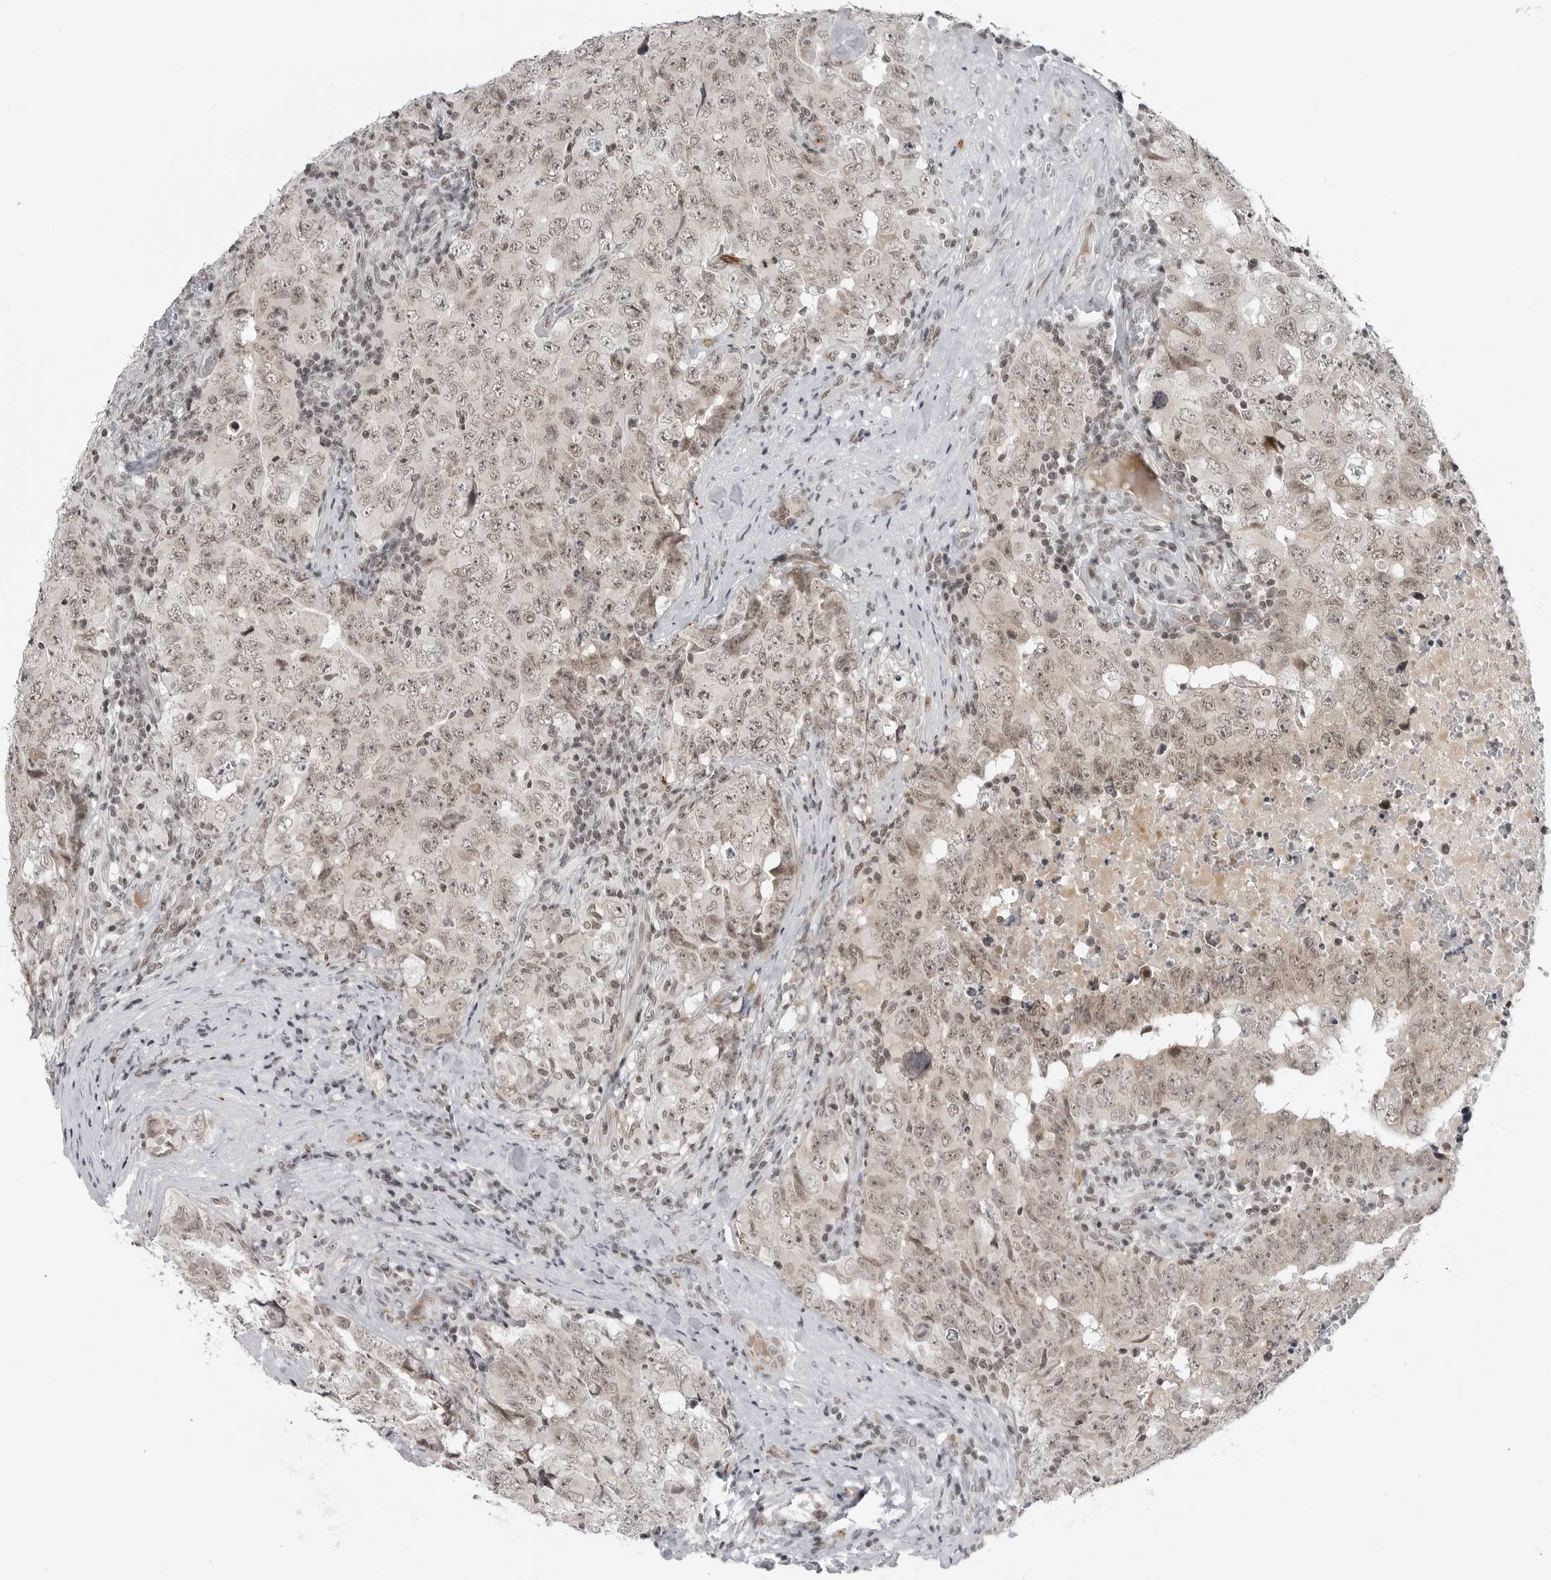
{"staining": {"intensity": "weak", "quantity": ">75%", "location": "cytoplasmic/membranous,nuclear"}, "tissue": "testis cancer", "cell_type": "Tumor cells", "image_type": "cancer", "snomed": [{"axis": "morphology", "description": "Carcinoma, Embryonal, NOS"}, {"axis": "topography", "description": "Testis"}], "caption": "The histopathology image exhibits a brown stain indicating the presence of a protein in the cytoplasmic/membranous and nuclear of tumor cells in embryonal carcinoma (testis).", "gene": "TRIM66", "patient": {"sex": "male", "age": 26}}